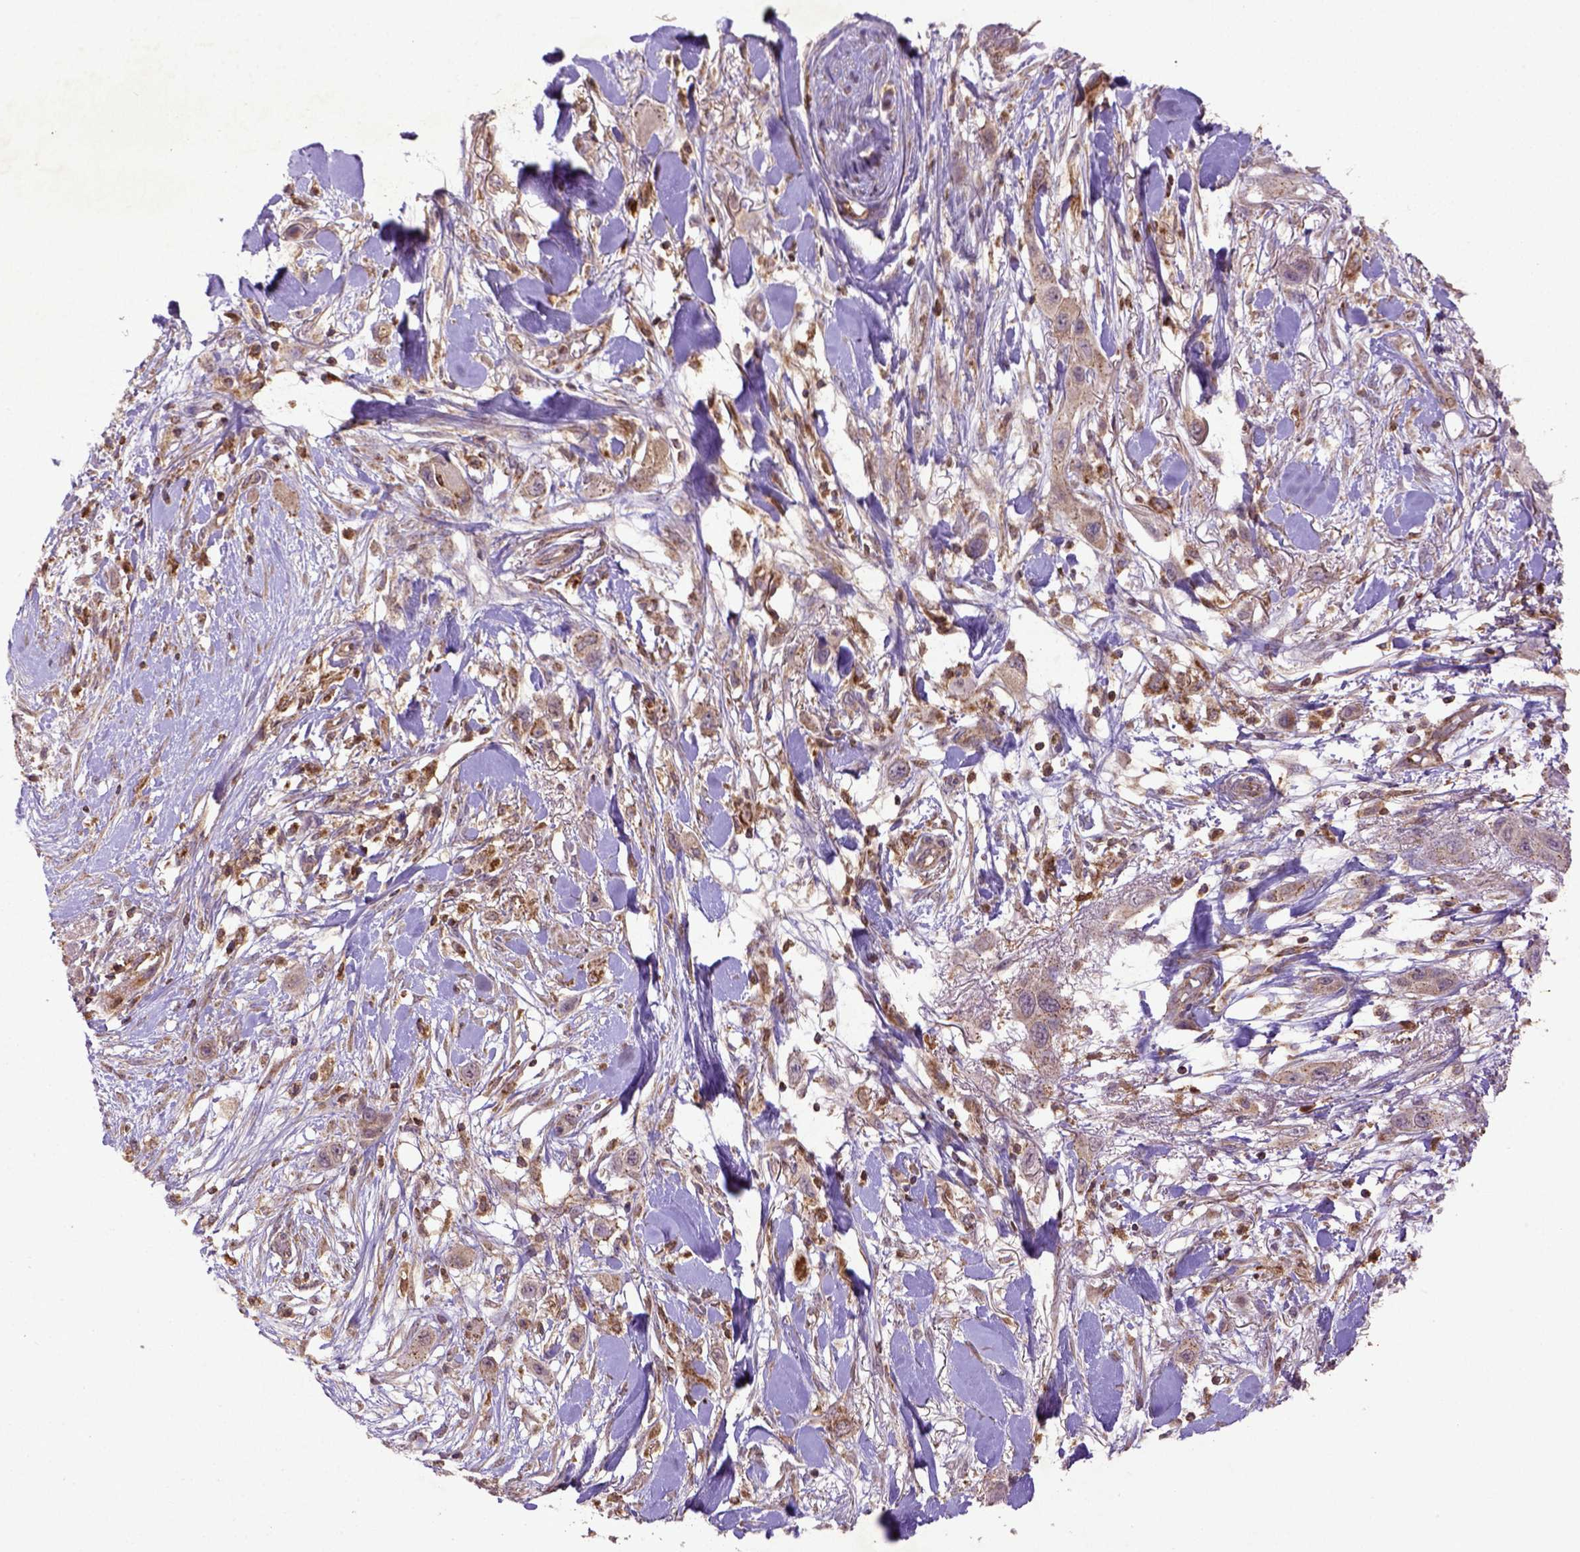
{"staining": {"intensity": "weak", "quantity": ">75%", "location": "cytoplasmic/membranous"}, "tissue": "skin cancer", "cell_type": "Tumor cells", "image_type": "cancer", "snomed": [{"axis": "morphology", "description": "Squamous cell carcinoma, NOS"}, {"axis": "topography", "description": "Skin"}], "caption": "Immunohistochemistry (DAB) staining of human skin cancer shows weak cytoplasmic/membranous protein positivity in approximately >75% of tumor cells.", "gene": "MT-CO1", "patient": {"sex": "male", "age": 79}}